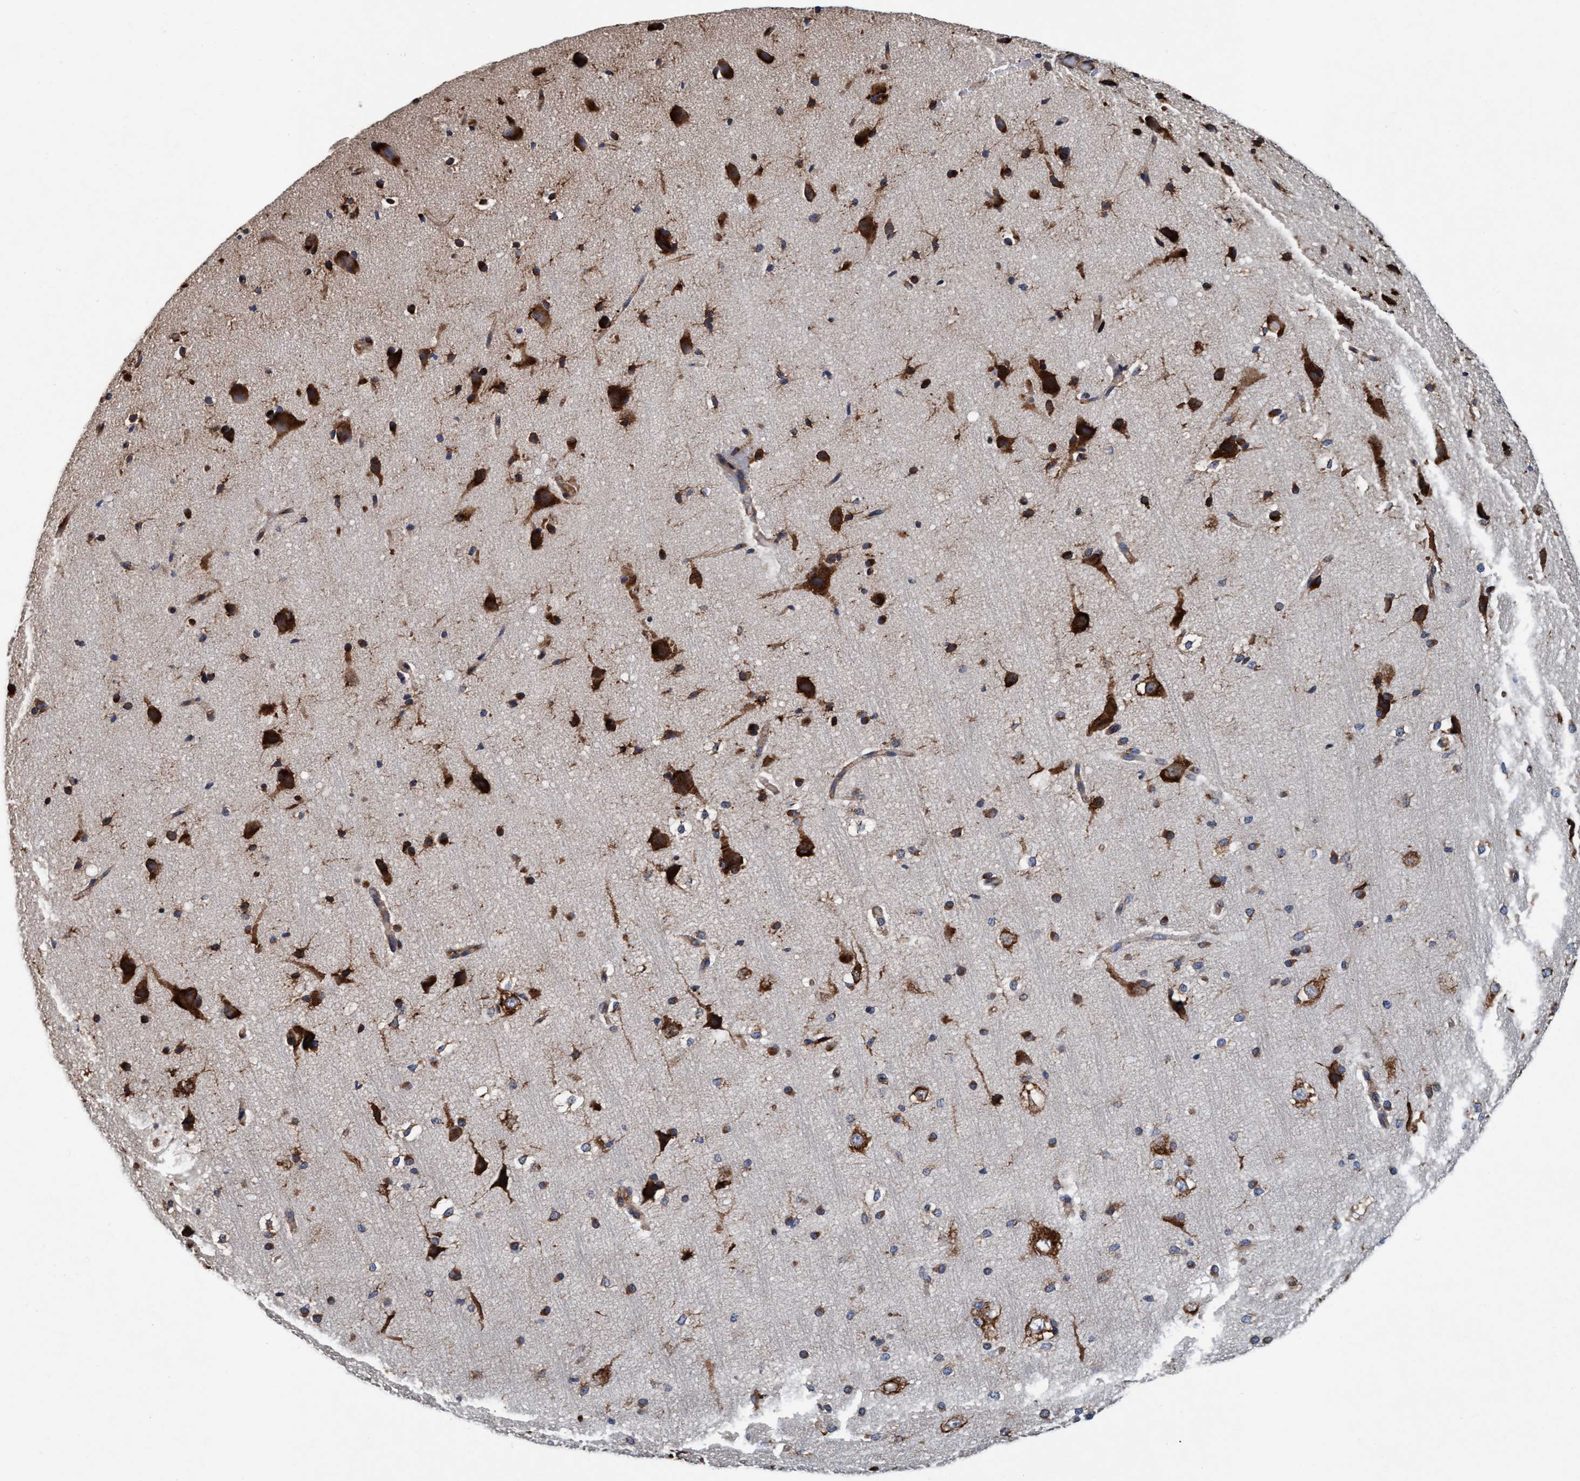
{"staining": {"intensity": "negative", "quantity": "none", "location": "none"}, "tissue": "cerebral cortex", "cell_type": "Endothelial cells", "image_type": "normal", "snomed": [{"axis": "morphology", "description": "Normal tissue, NOS"}, {"axis": "morphology", "description": "Developmental malformation"}, {"axis": "topography", "description": "Cerebral cortex"}], "caption": "Immunohistochemistry (IHC) histopathology image of normal human cerebral cortex stained for a protein (brown), which exhibits no staining in endothelial cells. Nuclei are stained in blue.", "gene": "ENDOG", "patient": {"sex": "female", "age": 30}}